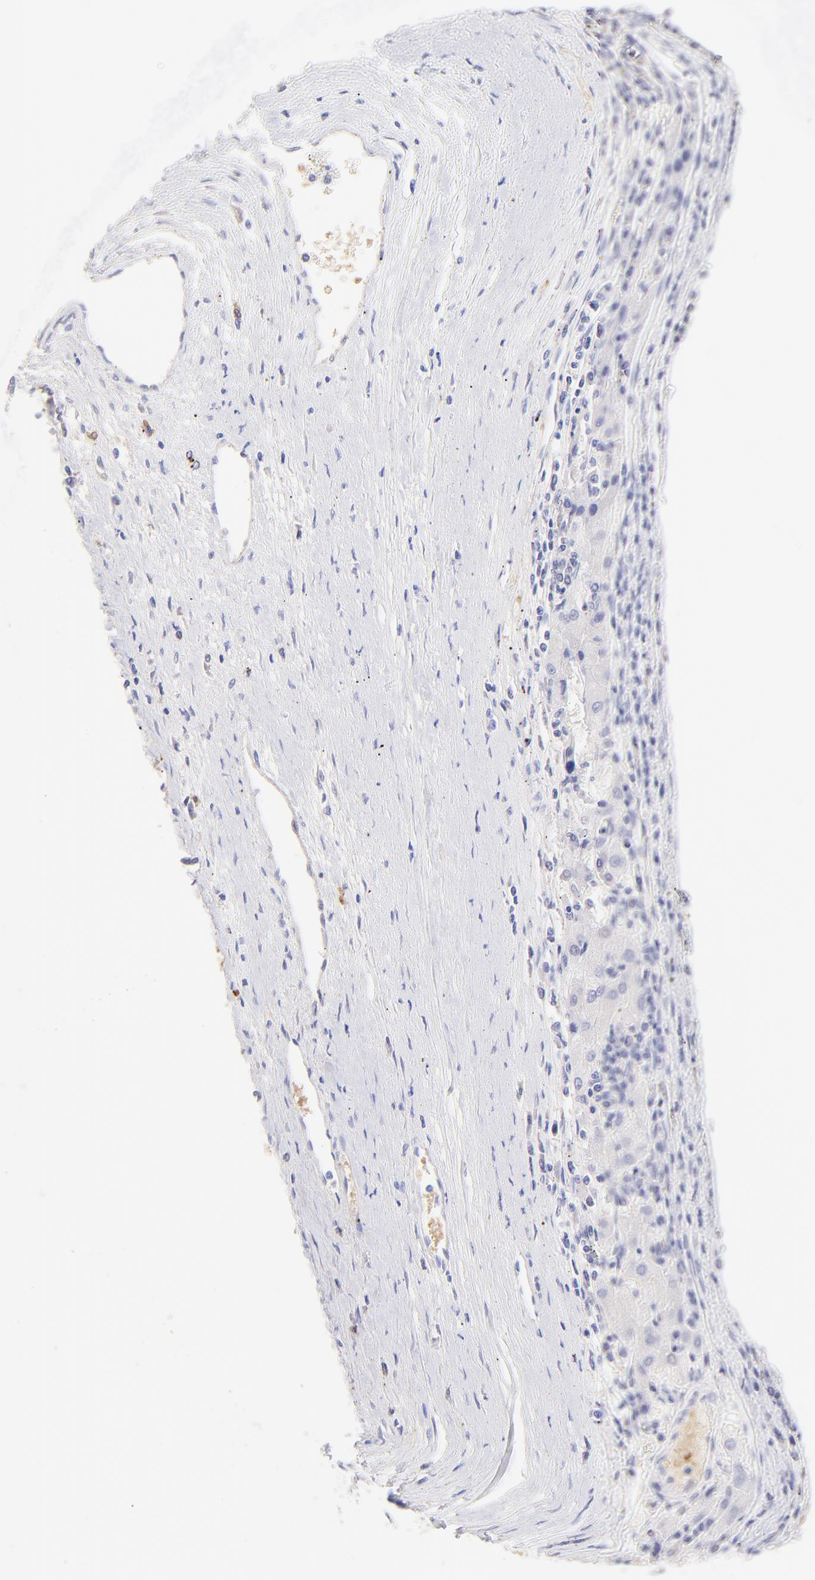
{"staining": {"intensity": "negative", "quantity": "none", "location": "none"}, "tissue": "liver cancer", "cell_type": "Tumor cells", "image_type": "cancer", "snomed": [{"axis": "morphology", "description": "Carcinoma, Hepatocellular, NOS"}, {"axis": "topography", "description": "Liver"}], "caption": "Tumor cells are negative for brown protein staining in liver hepatocellular carcinoma.", "gene": "FRMPD3", "patient": {"sex": "male", "age": 72}}